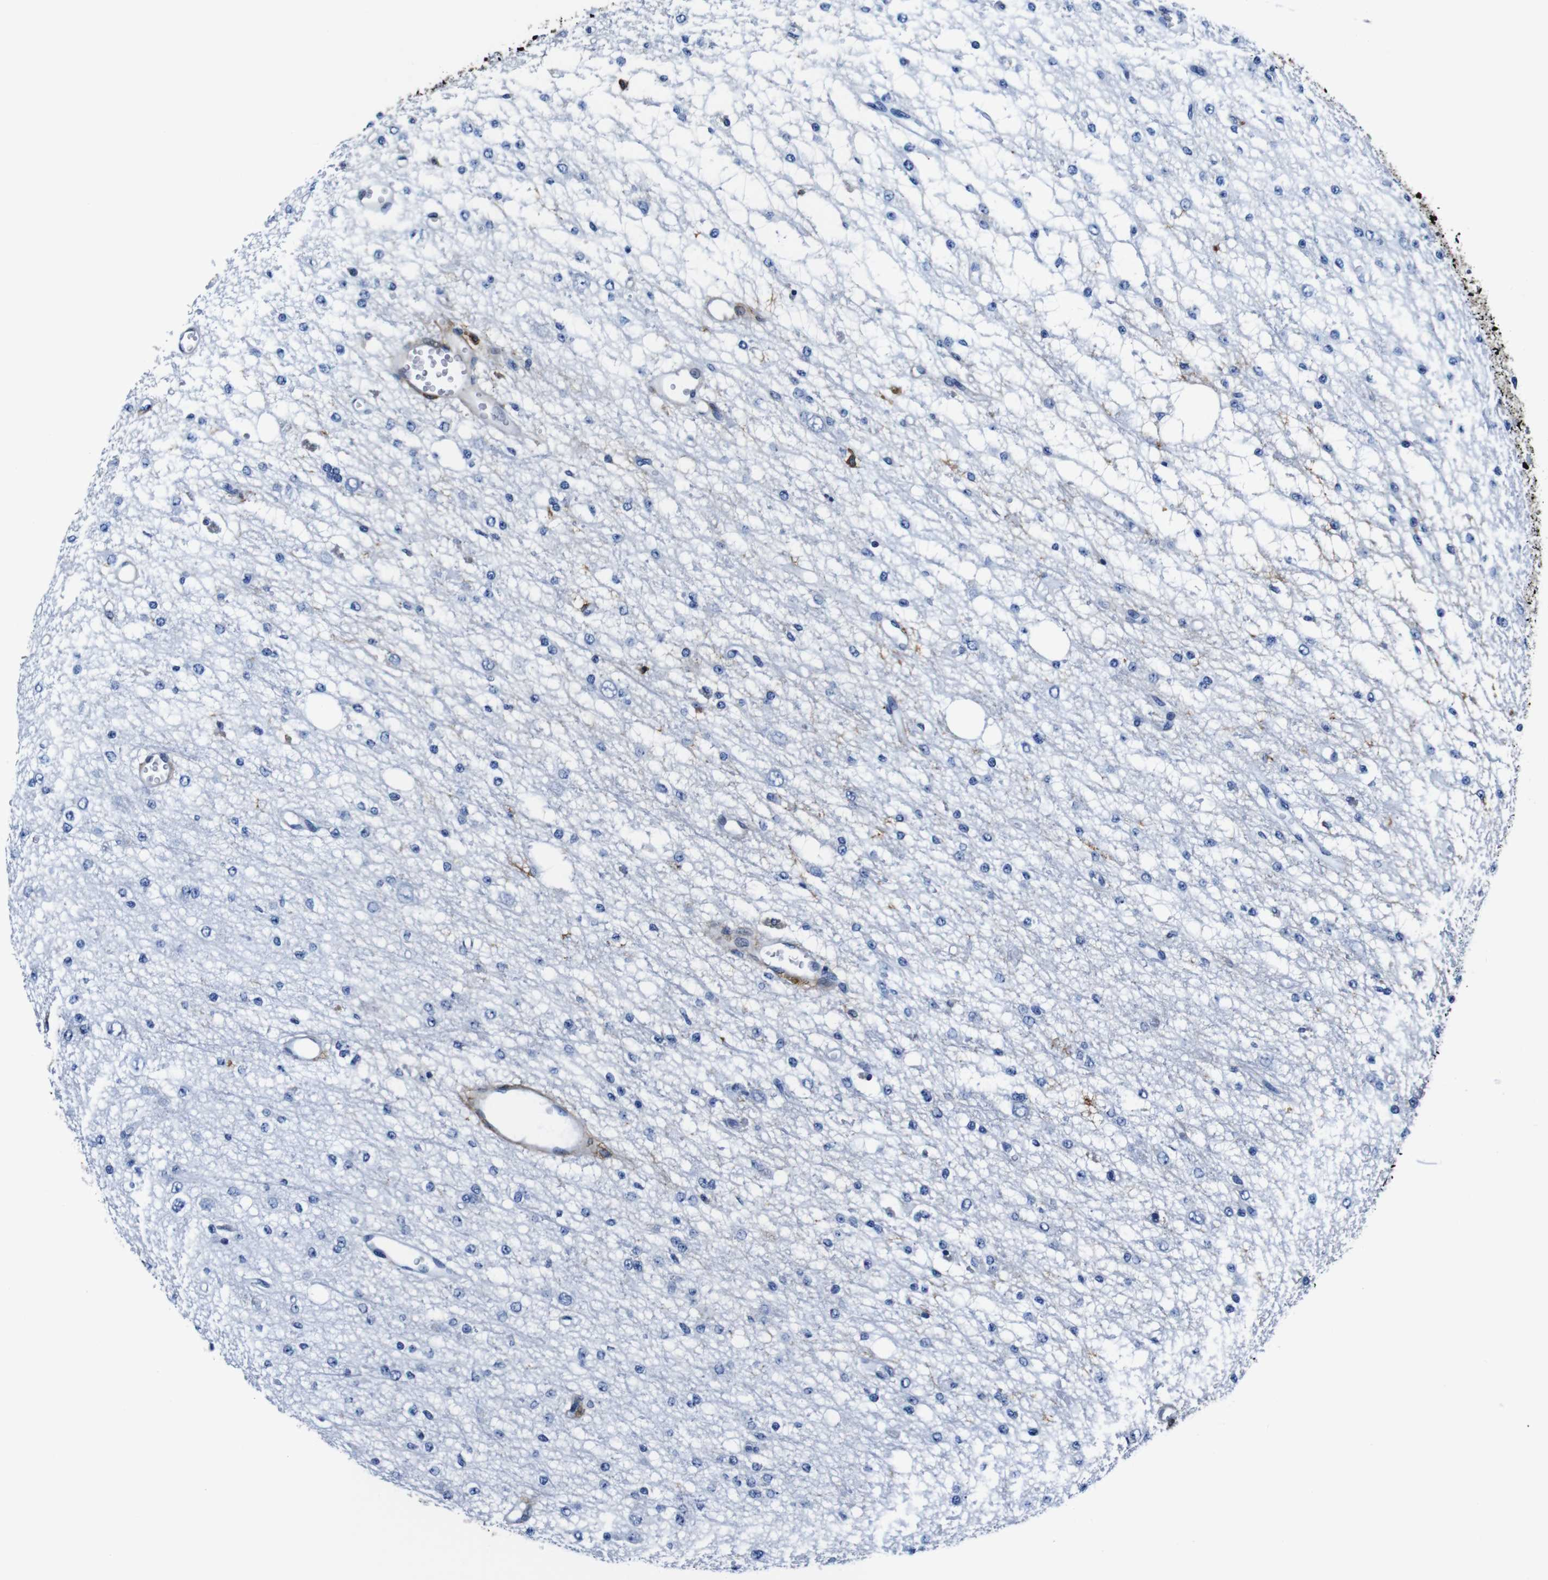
{"staining": {"intensity": "negative", "quantity": "none", "location": "none"}, "tissue": "glioma", "cell_type": "Tumor cells", "image_type": "cancer", "snomed": [{"axis": "morphology", "description": "Glioma, malignant, Low grade"}, {"axis": "topography", "description": "Brain"}], "caption": "IHC of human malignant glioma (low-grade) displays no positivity in tumor cells. (DAB IHC with hematoxylin counter stain).", "gene": "ANXA1", "patient": {"sex": "male", "age": 38}}